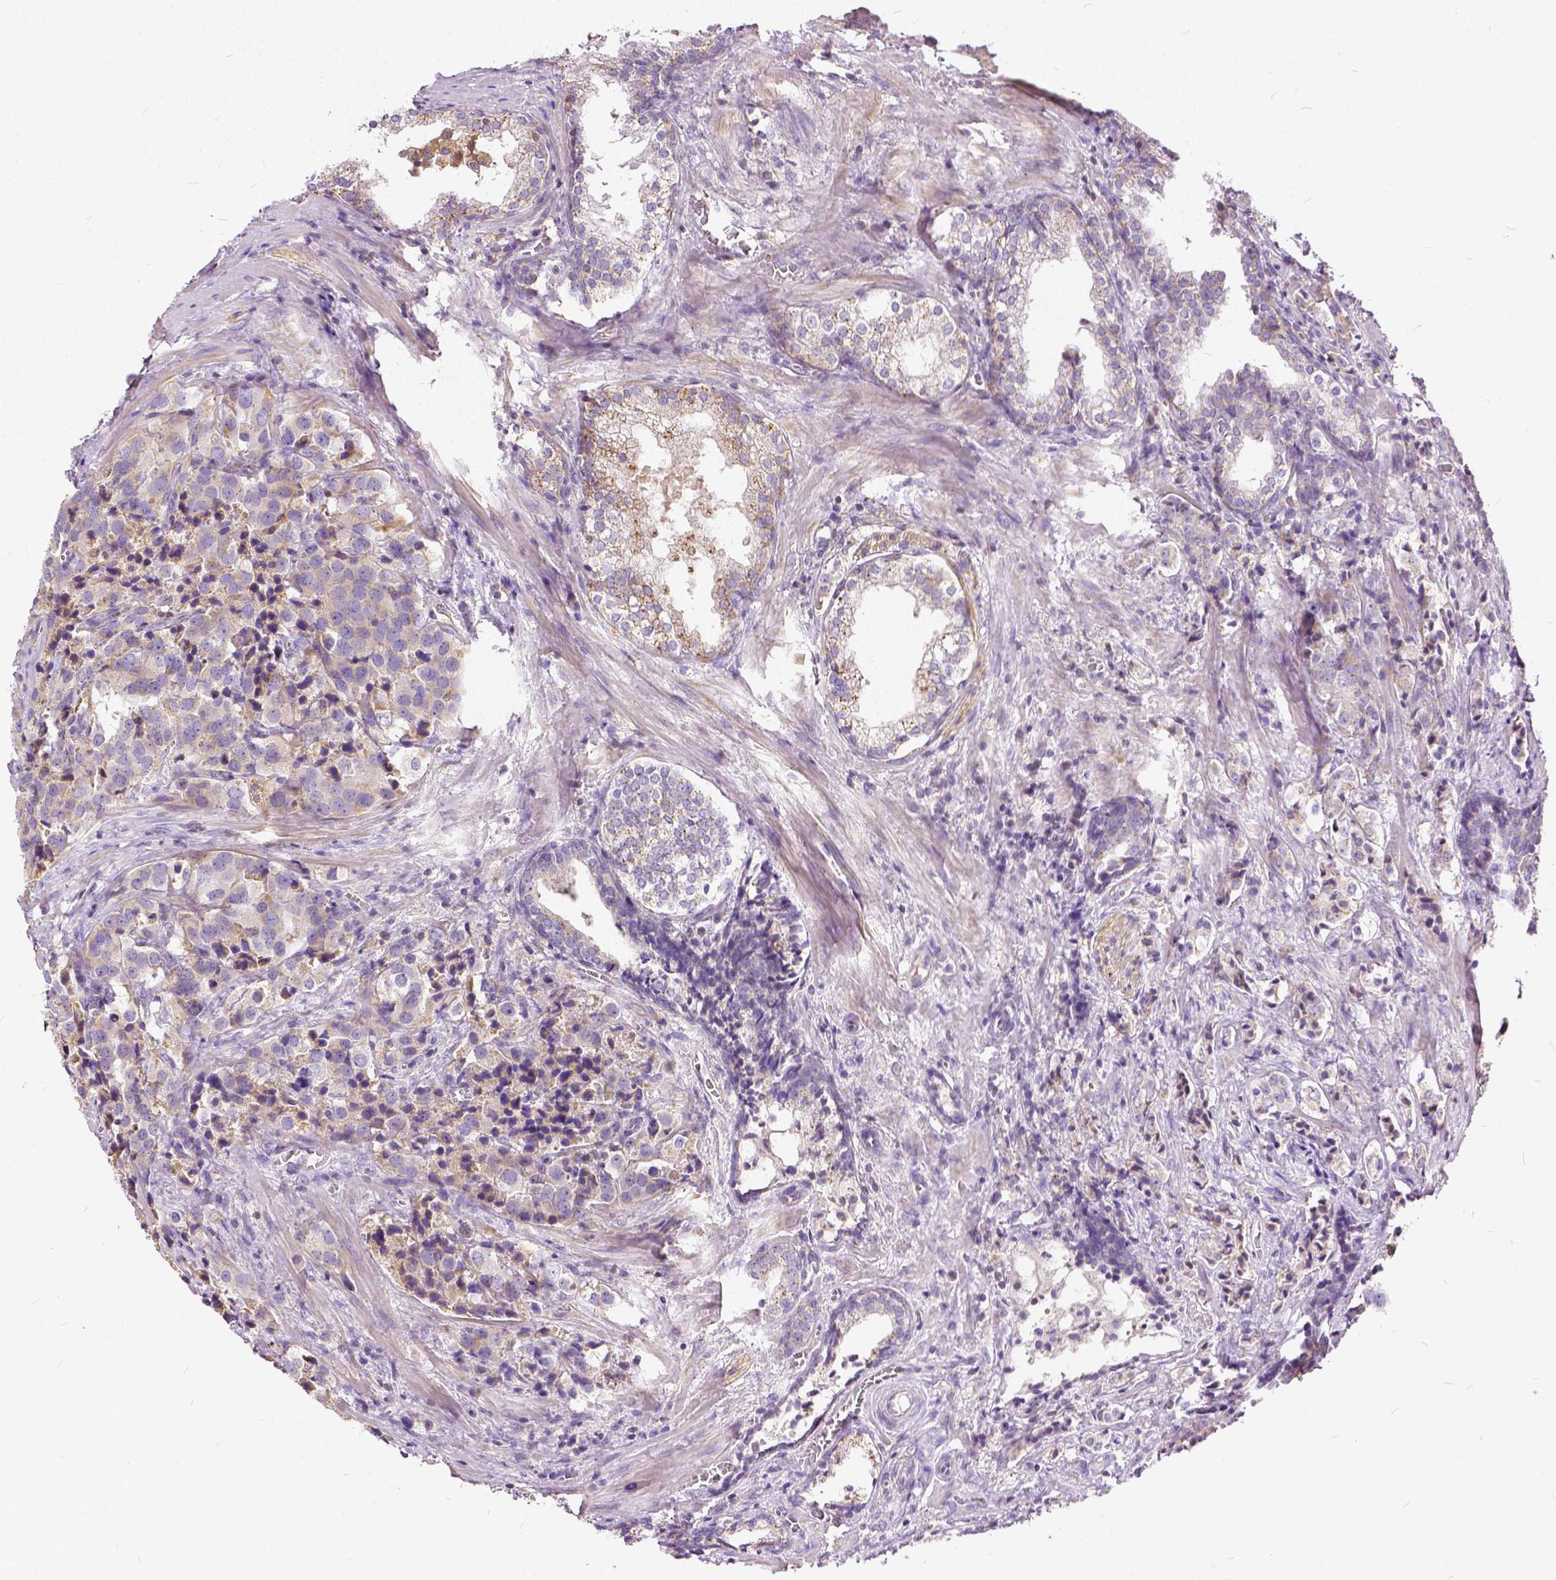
{"staining": {"intensity": "weak", "quantity": "25%-75%", "location": "cytoplasmic/membranous"}, "tissue": "prostate cancer", "cell_type": "Tumor cells", "image_type": "cancer", "snomed": [{"axis": "morphology", "description": "Adenocarcinoma, NOS"}, {"axis": "topography", "description": "Prostate and seminal vesicle, NOS"}], "caption": "Immunohistochemistry (DAB) staining of human prostate cancer reveals weak cytoplasmic/membranous protein positivity in about 25%-75% of tumor cells.", "gene": "CADM4", "patient": {"sex": "male", "age": 63}}